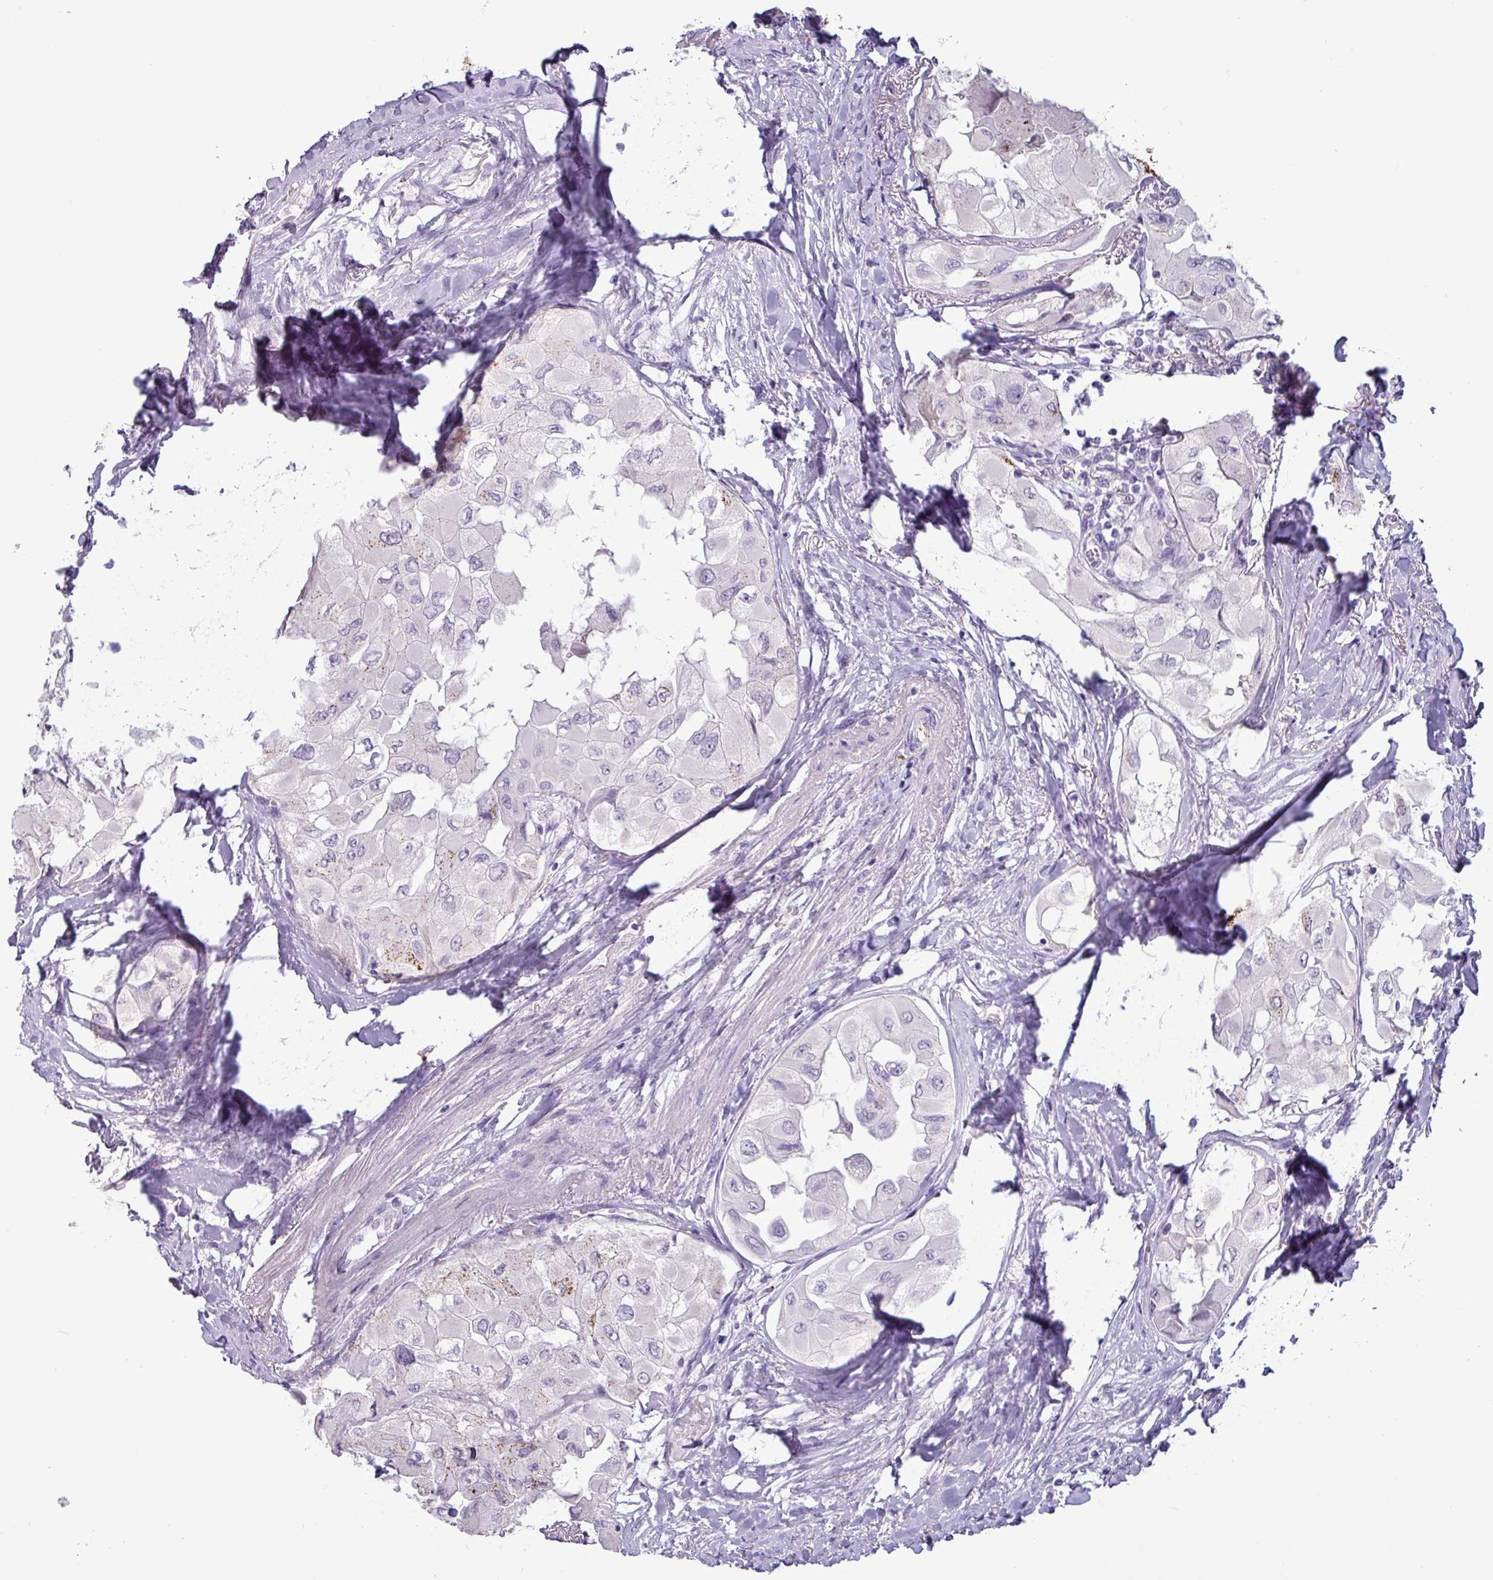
{"staining": {"intensity": "moderate", "quantity": "<25%", "location": "cytoplasmic/membranous"}, "tissue": "thyroid cancer", "cell_type": "Tumor cells", "image_type": "cancer", "snomed": [{"axis": "morphology", "description": "Normal tissue, NOS"}, {"axis": "morphology", "description": "Papillary adenocarcinoma, NOS"}, {"axis": "topography", "description": "Thyroid gland"}], "caption": "IHC micrograph of neoplastic tissue: human thyroid papillary adenocarcinoma stained using immunohistochemistry (IHC) displays low levels of moderate protein expression localized specifically in the cytoplasmic/membranous of tumor cells, appearing as a cytoplasmic/membranous brown color.", "gene": "PLIN2", "patient": {"sex": "female", "age": 59}}